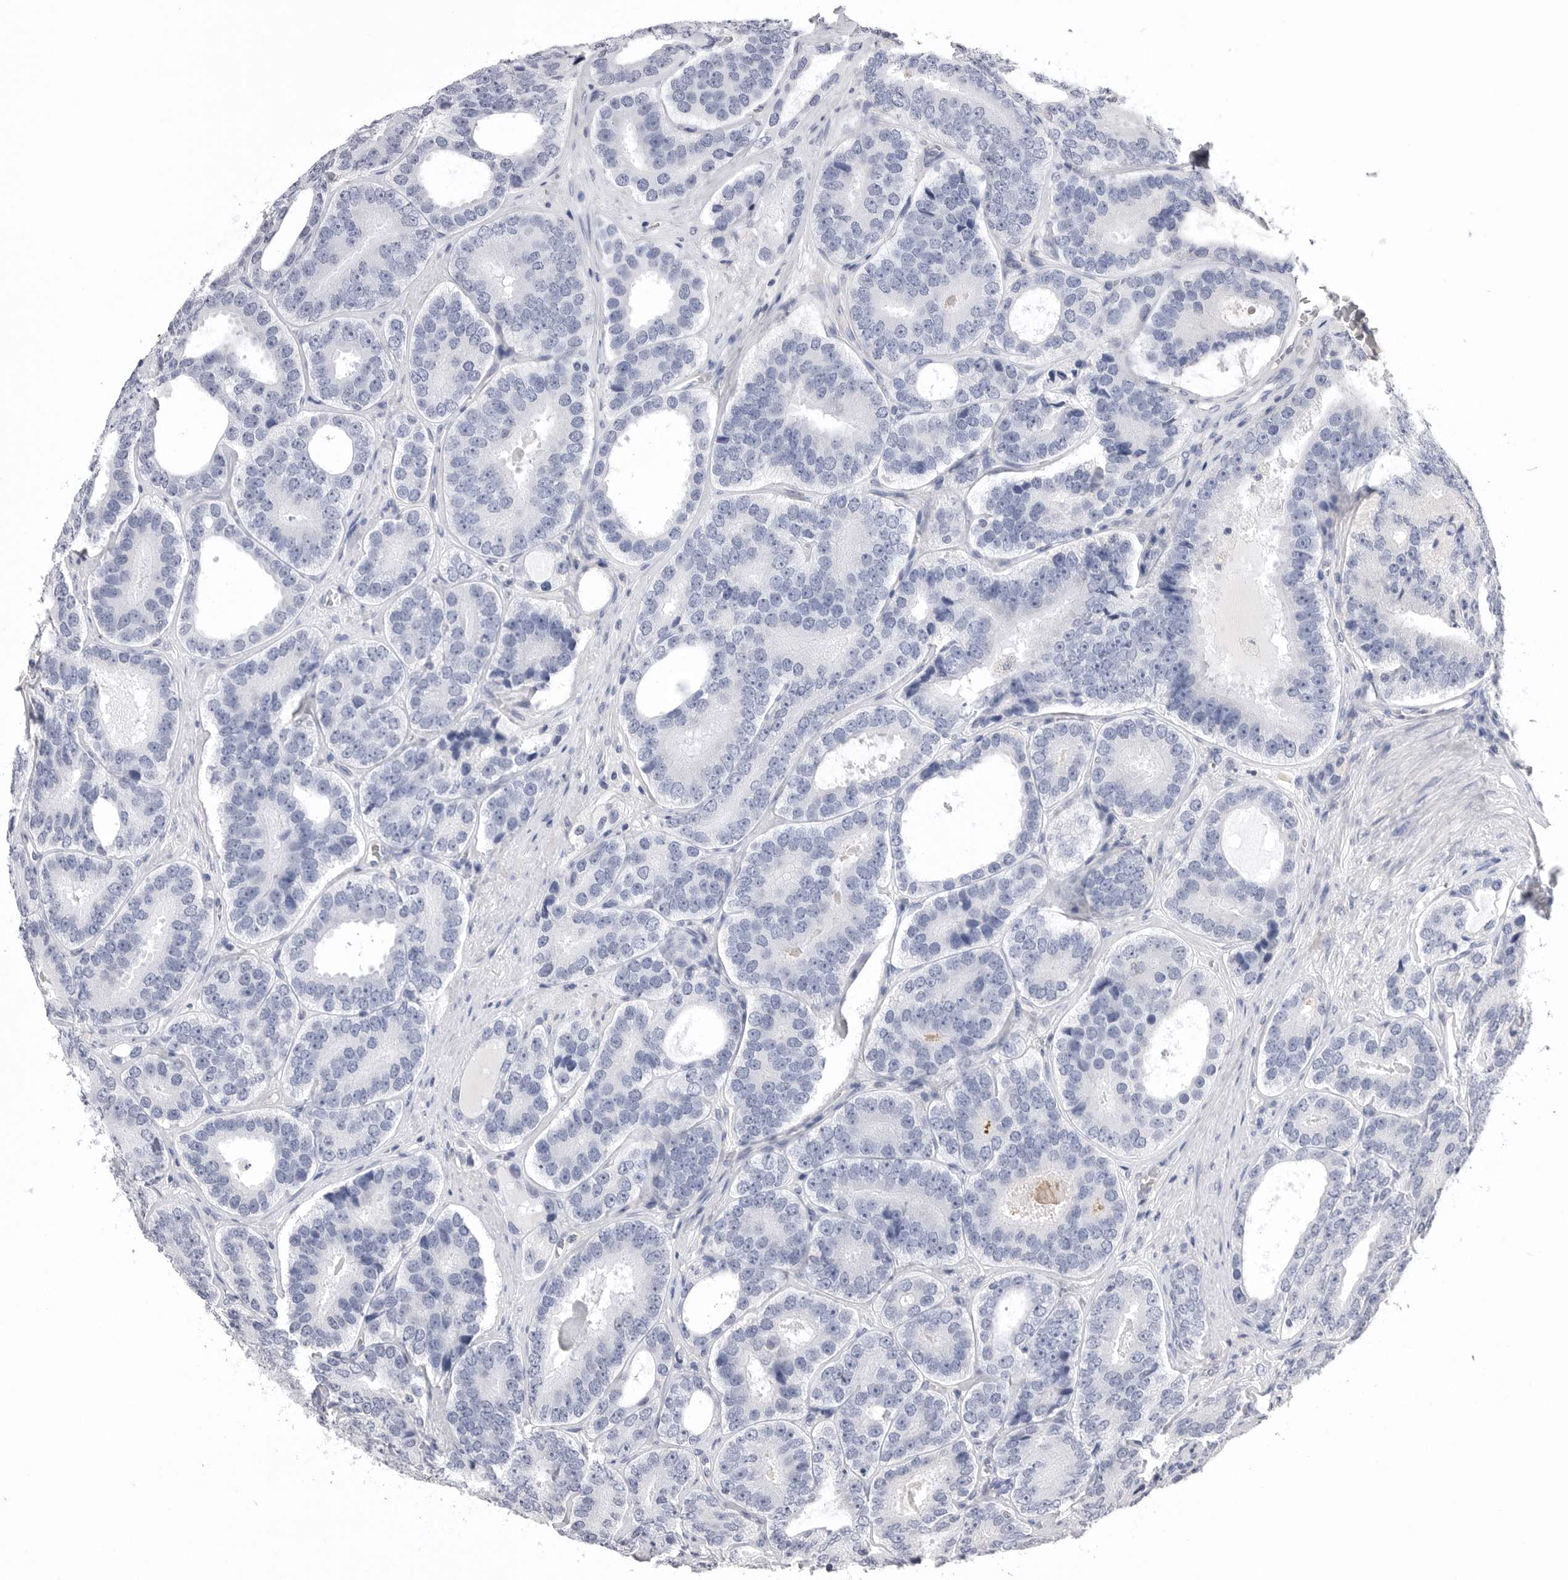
{"staining": {"intensity": "negative", "quantity": "none", "location": "none"}, "tissue": "prostate cancer", "cell_type": "Tumor cells", "image_type": "cancer", "snomed": [{"axis": "morphology", "description": "Adenocarcinoma, High grade"}, {"axis": "topography", "description": "Prostate"}], "caption": "High power microscopy micrograph of an IHC micrograph of prostate cancer, revealing no significant positivity in tumor cells. (DAB immunohistochemistry with hematoxylin counter stain).", "gene": "DLGAP3", "patient": {"sex": "male", "age": 56}}